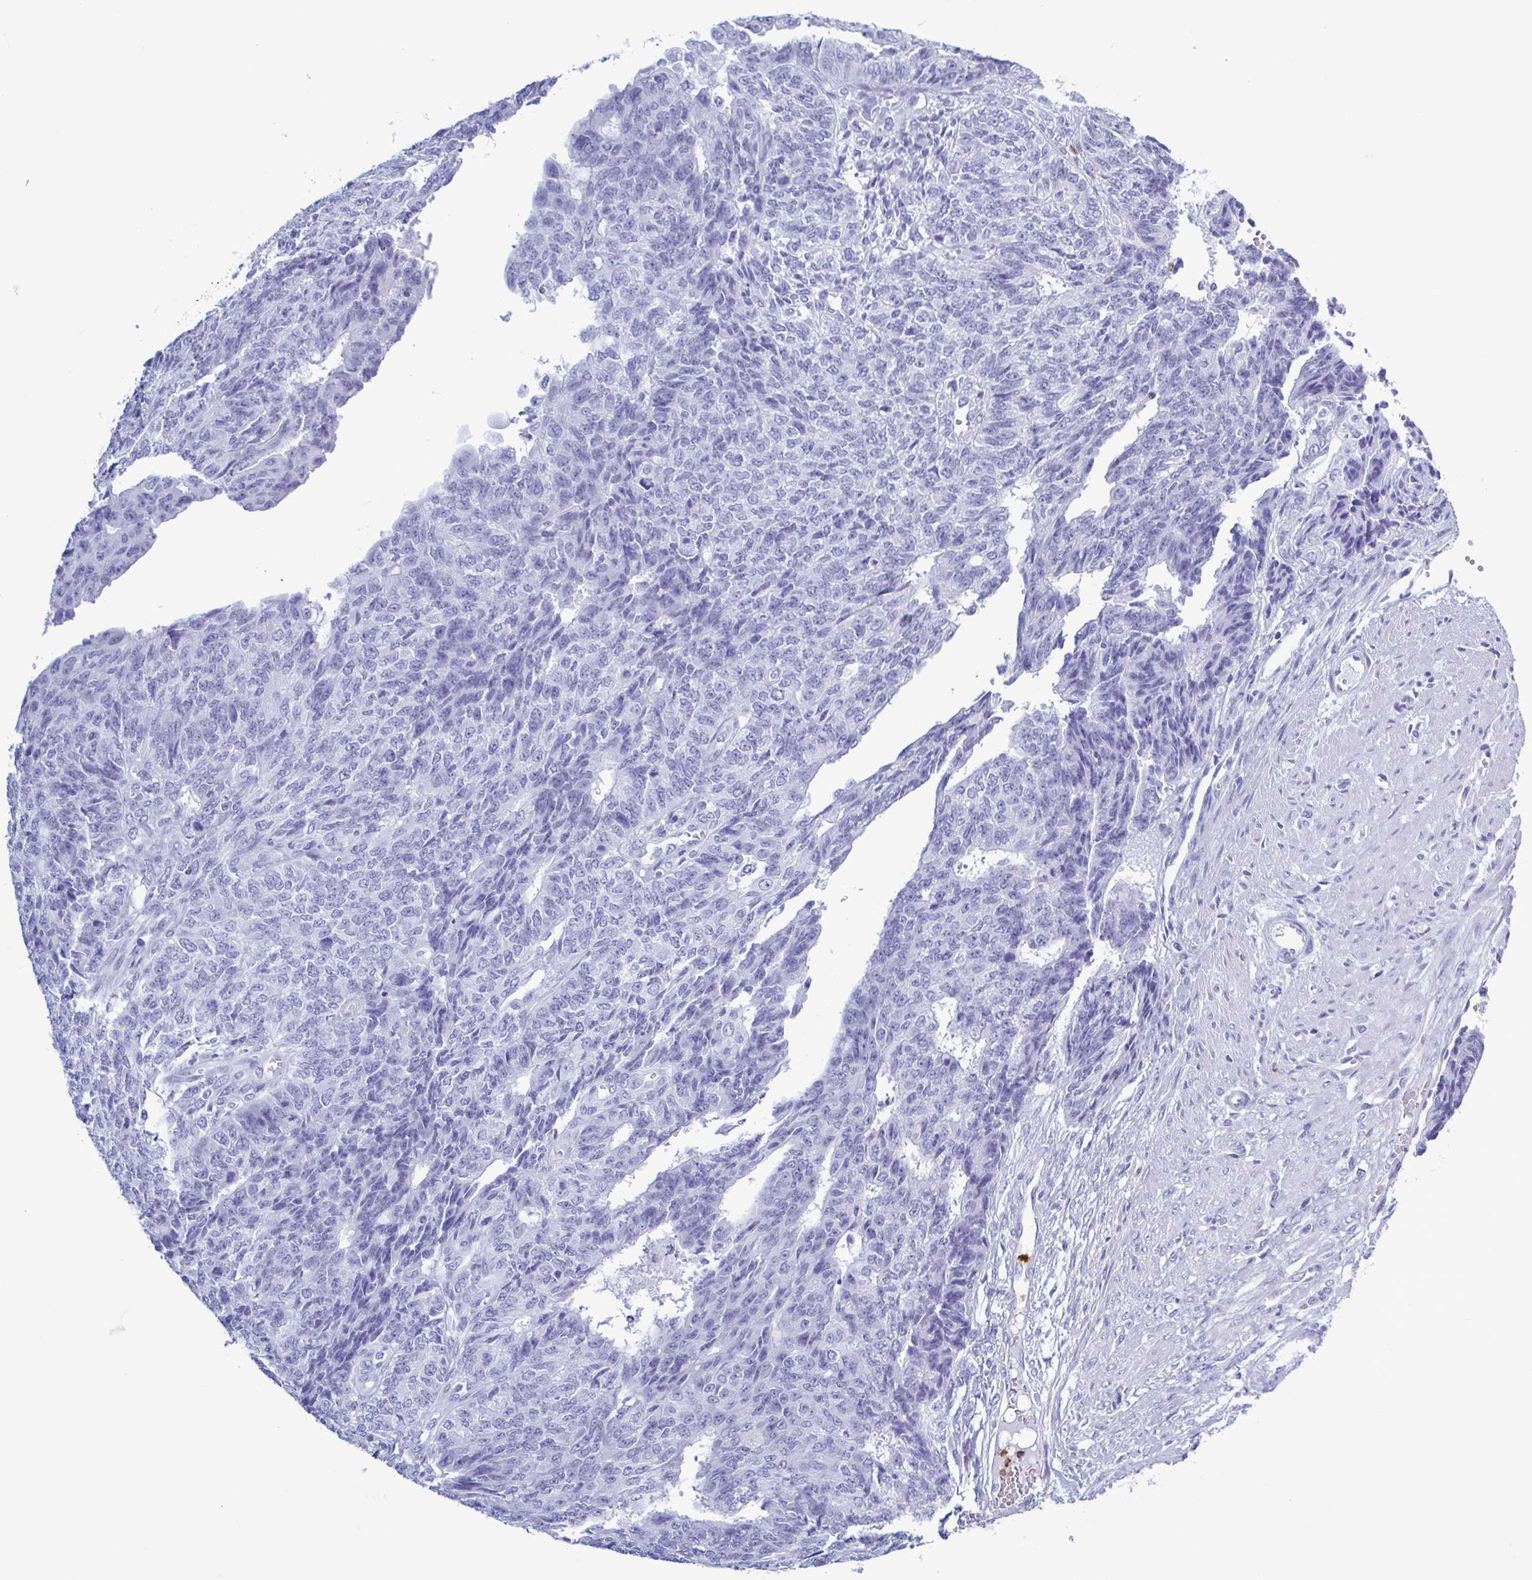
{"staining": {"intensity": "negative", "quantity": "none", "location": "none"}, "tissue": "endometrial cancer", "cell_type": "Tumor cells", "image_type": "cancer", "snomed": [{"axis": "morphology", "description": "Adenocarcinoma, NOS"}, {"axis": "topography", "description": "Endometrium"}], "caption": "There is no significant expression in tumor cells of endometrial cancer (adenocarcinoma).", "gene": "LTF", "patient": {"sex": "female", "age": 32}}